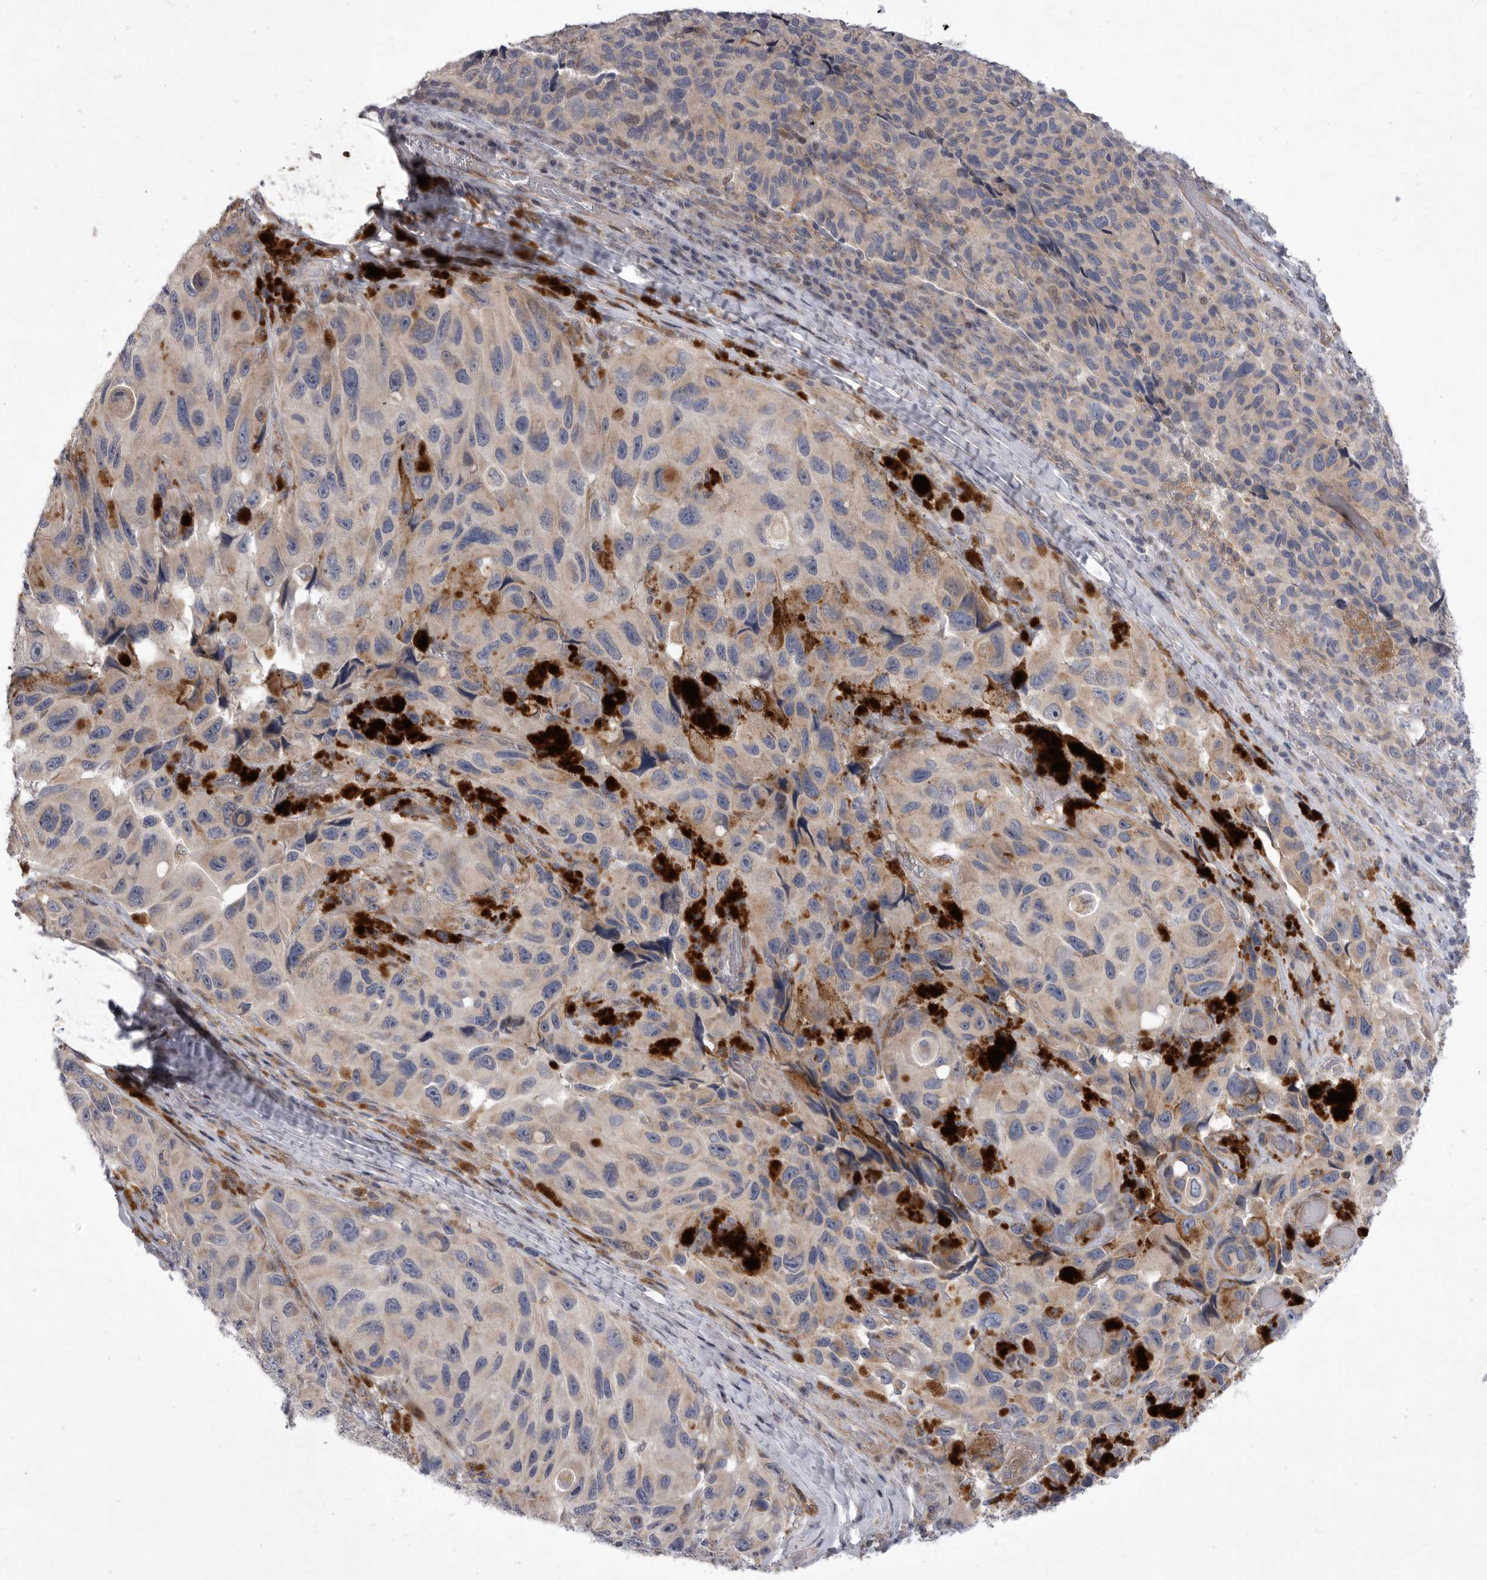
{"staining": {"intensity": "negative", "quantity": "none", "location": "none"}, "tissue": "melanoma", "cell_type": "Tumor cells", "image_type": "cancer", "snomed": [{"axis": "morphology", "description": "Malignant melanoma, NOS"}, {"axis": "topography", "description": "Skin"}], "caption": "IHC micrograph of neoplastic tissue: human melanoma stained with DAB shows no significant protein positivity in tumor cells.", "gene": "MPZL1", "patient": {"sex": "female", "age": 73}}